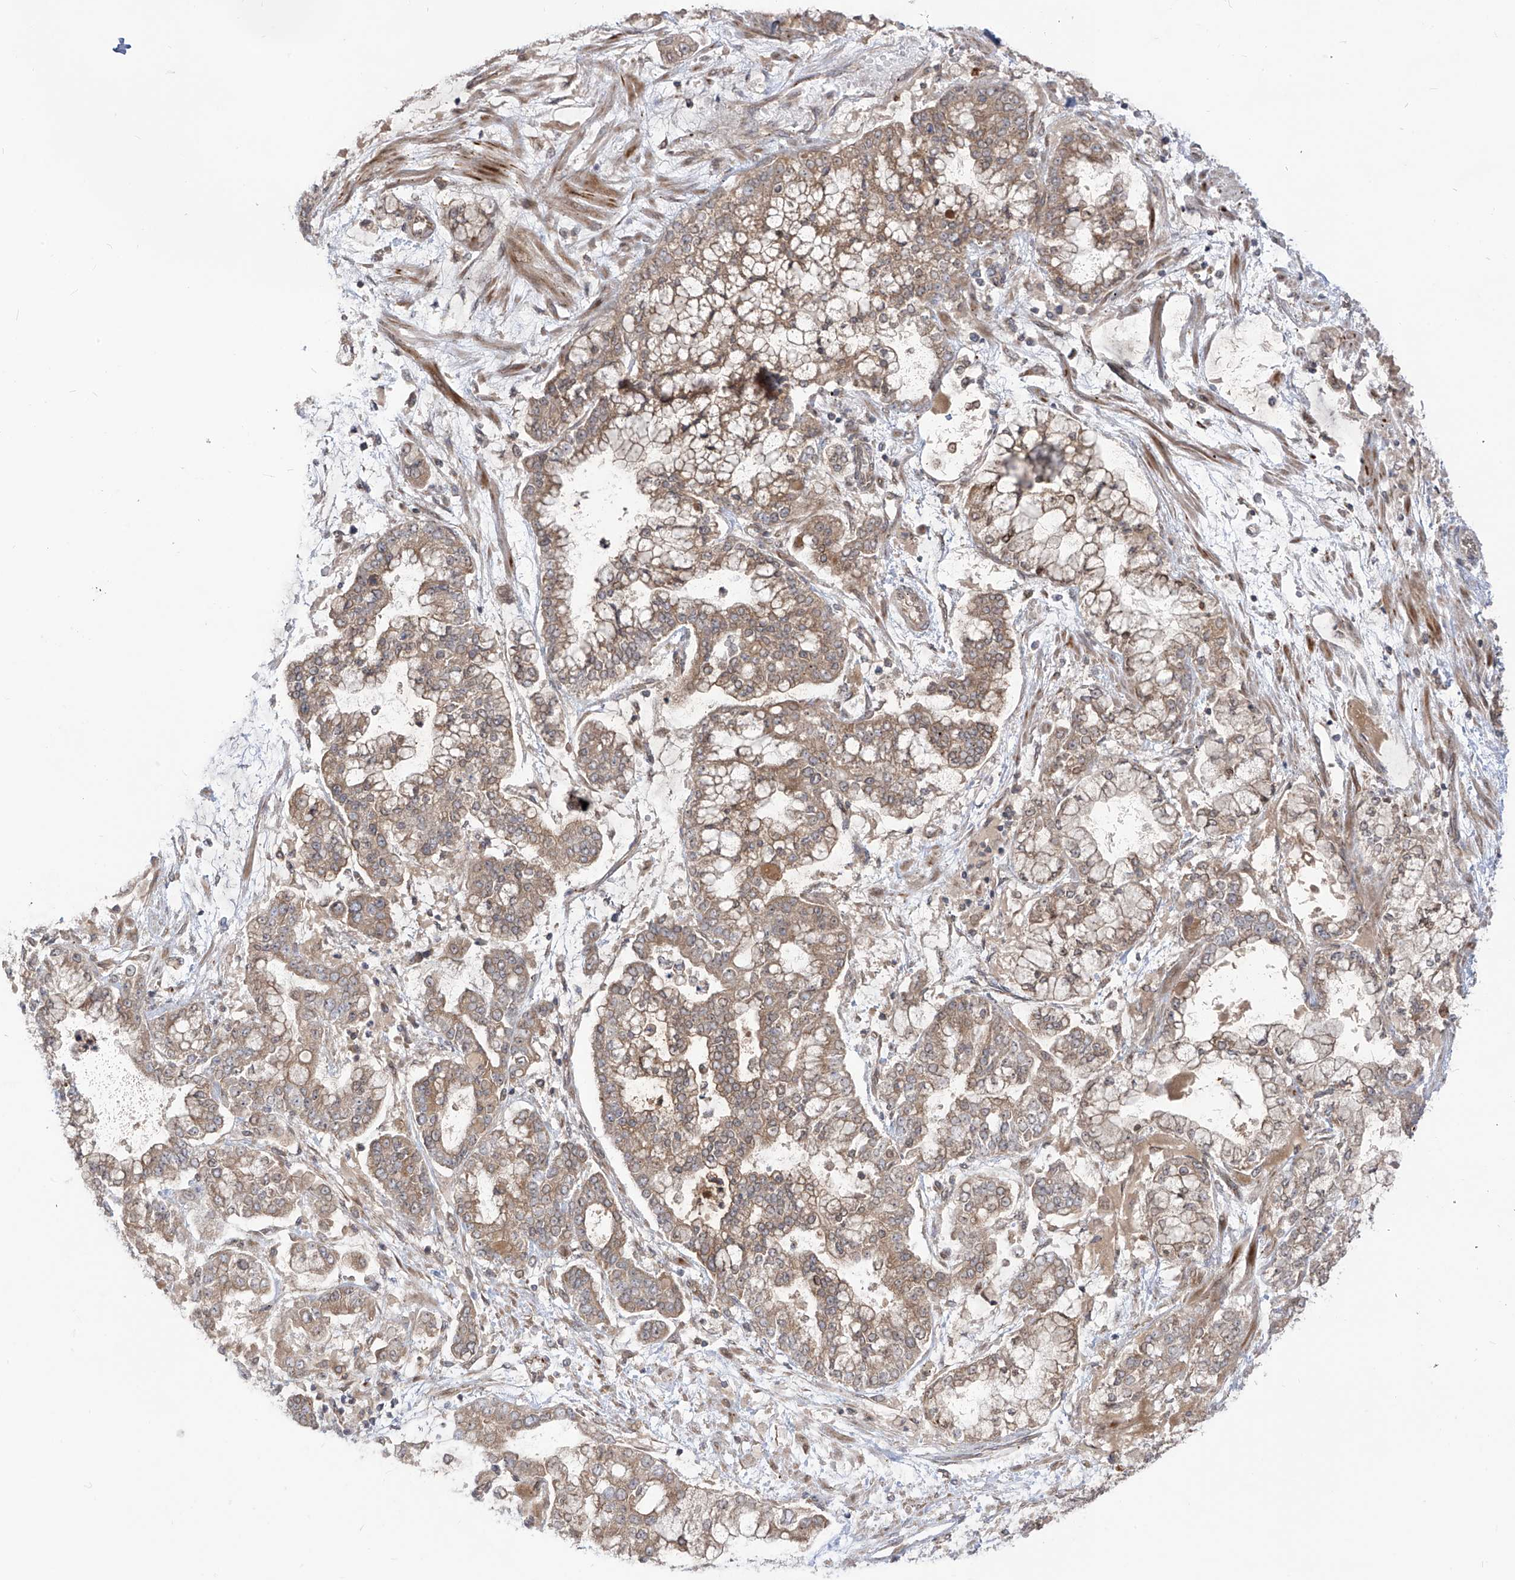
{"staining": {"intensity": "weak", "quantity": ">75%", "location": "cytoplasmic/membranous"}, "tissue": "stomach cancer", "cell_type": "Tumor cells", "image_type": "cancer", "snomed": [{"axis": "morphology", "description": "Normal tissue, NOS"}, {"axis": "morphology", "description": "Adenocarcinoma, NOS"}, {"axis": "topography", "description": "Stomach, upper"}, {"axis": "topography", "description": "Stomach"}], "caption": "High-magnification brightfield microscopy of stomach adenocarcinoma stained with DAB (3,3'-diaminobenzidine) (brown) and counterstained with hematoxylin (blue). tumor cells exhibit weak cytoplasmic/membranous staining is seen in approximately>75% of cells.", "gene": "TRIM67", "patient": {"sex": "male", "age": 76}}